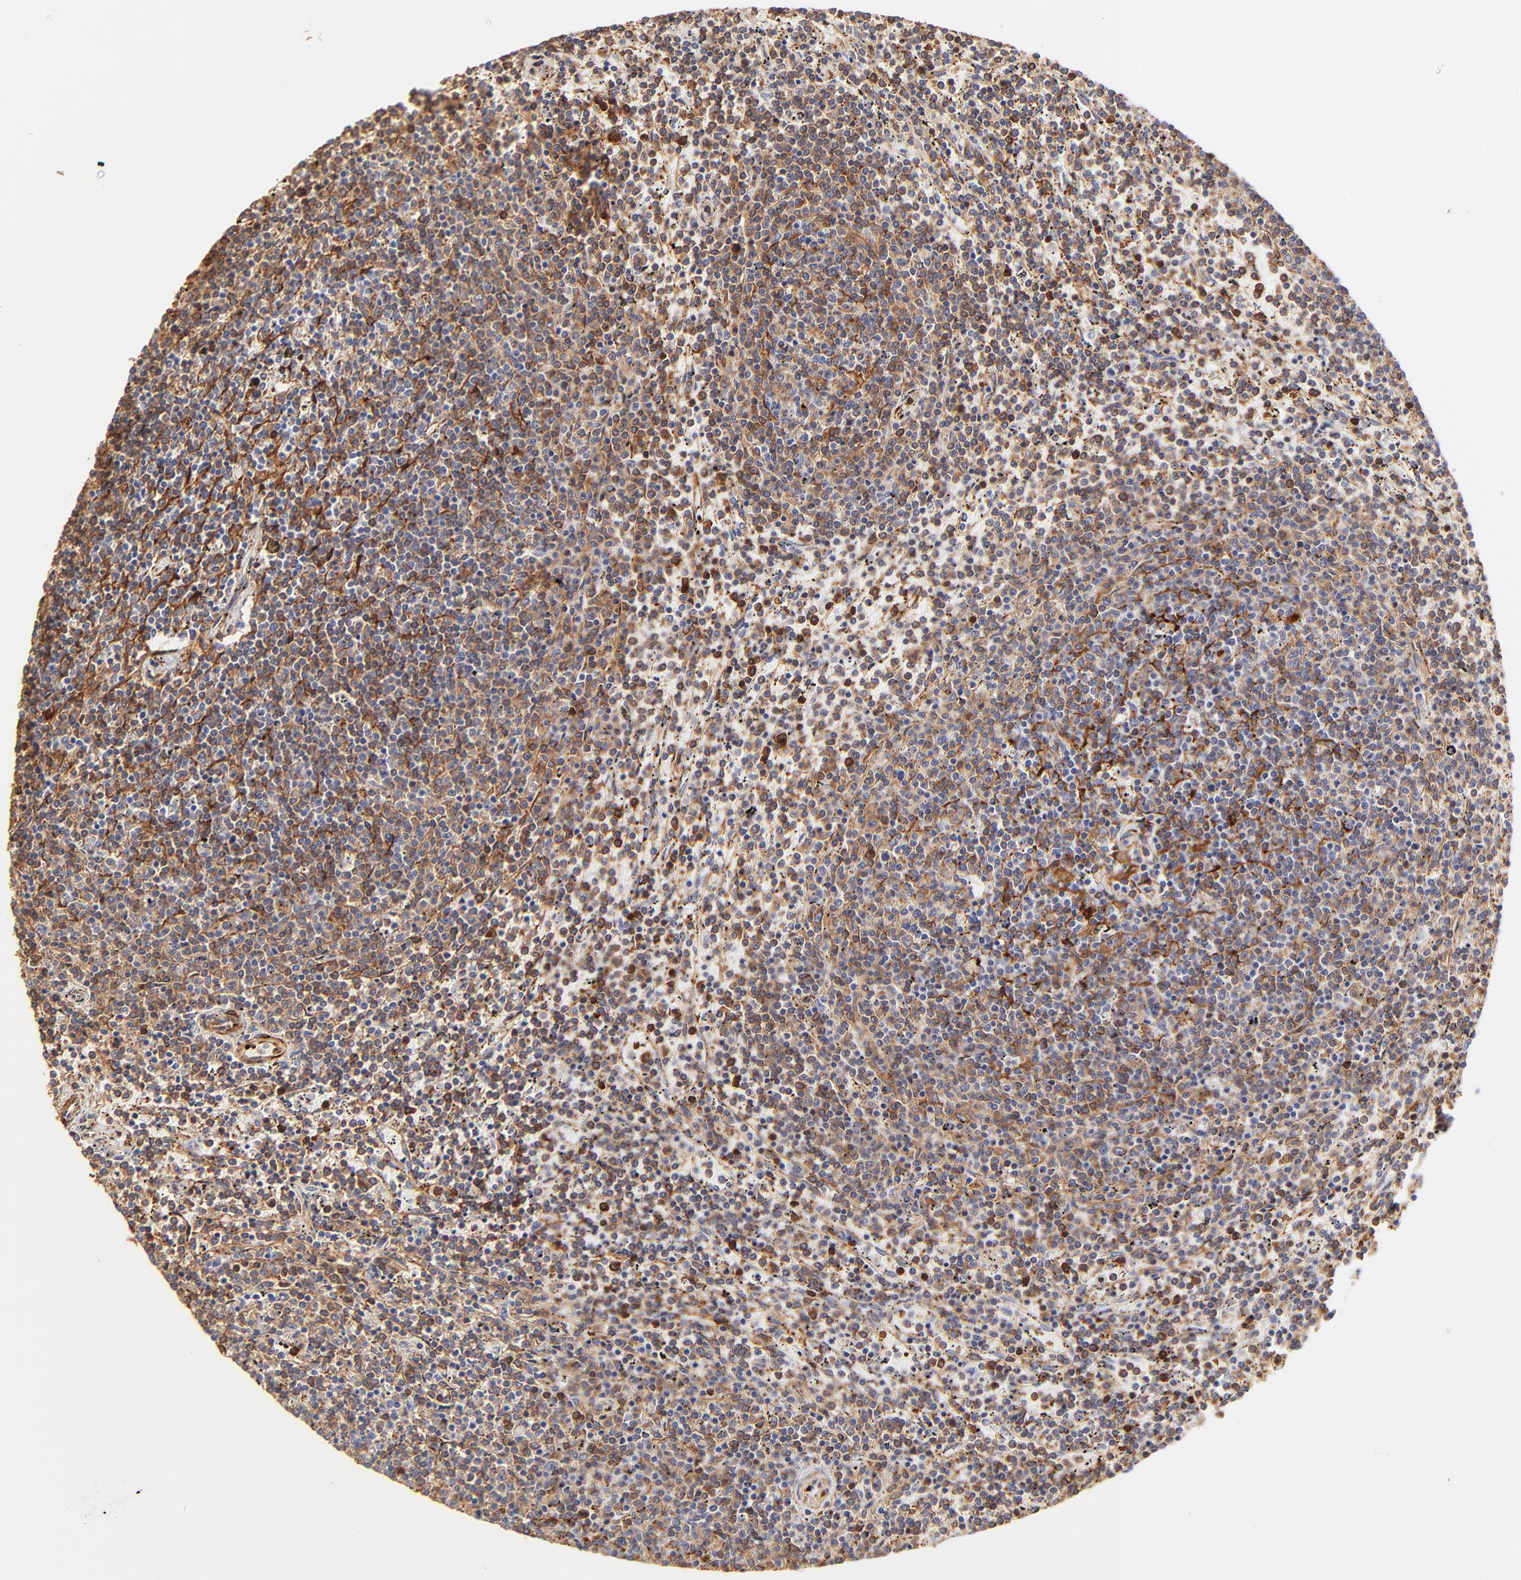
{"staining": {"intensity": "moderate", "quantity": ">75%", "location": "cytoplasmic/membranous"}, "tissue": "lymphoma", "cell_type": "Tumor cells", "image_type": "cancer", "snomed": [{"axis": "morphology", "description": "Malignant lymphoma, non-Hodgkin's type, Low grade"}, {"axis": "topography", "description": "Spleen"}], "caption": "About >75% of tumor cells in human lymphoma display moderate cytoplasmic/membranous protein staining as visualized by brown immunohistochemical staining.", "gene": "FLNA", "patient": {"sex": "female", "age": 50}}